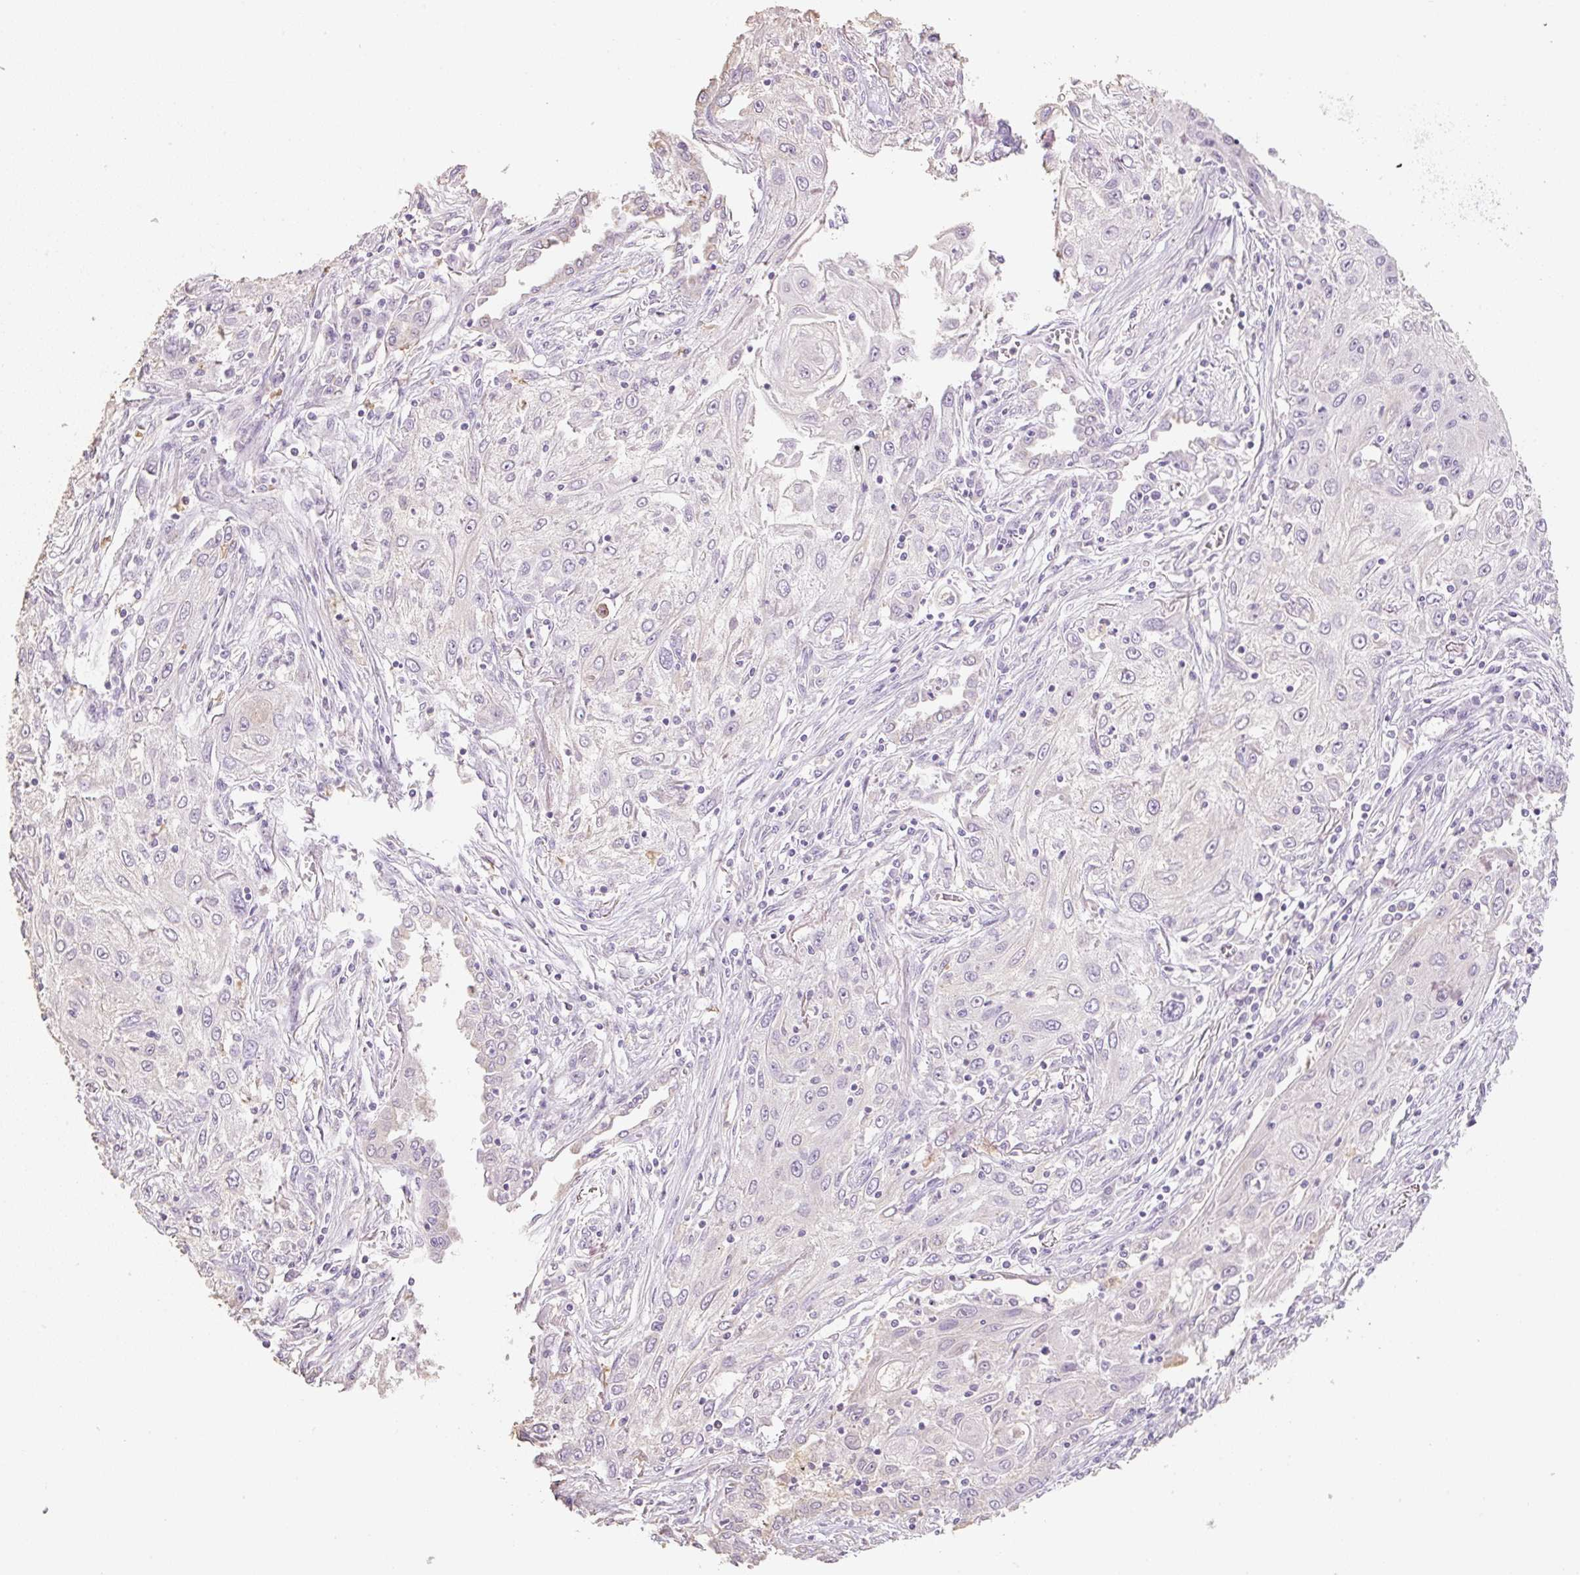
{"staining": {"intensity": "negative", "quantity": "none", "location": "none"}, "tissue": "lung cancer", "cell_type": "Tumor cells", "image_type": "cancer", "snomed": [{"axis": "morphology", "description": "Squamous cell carcinoma, NOS"}, {"axis": "topography", "description": "Lung"}], "caption": "The micrograph demonstrates no staining of tumor cells in lung cancer.", "gene": "MBOAT7", "patient": {"sex": "female", "age": 69}}